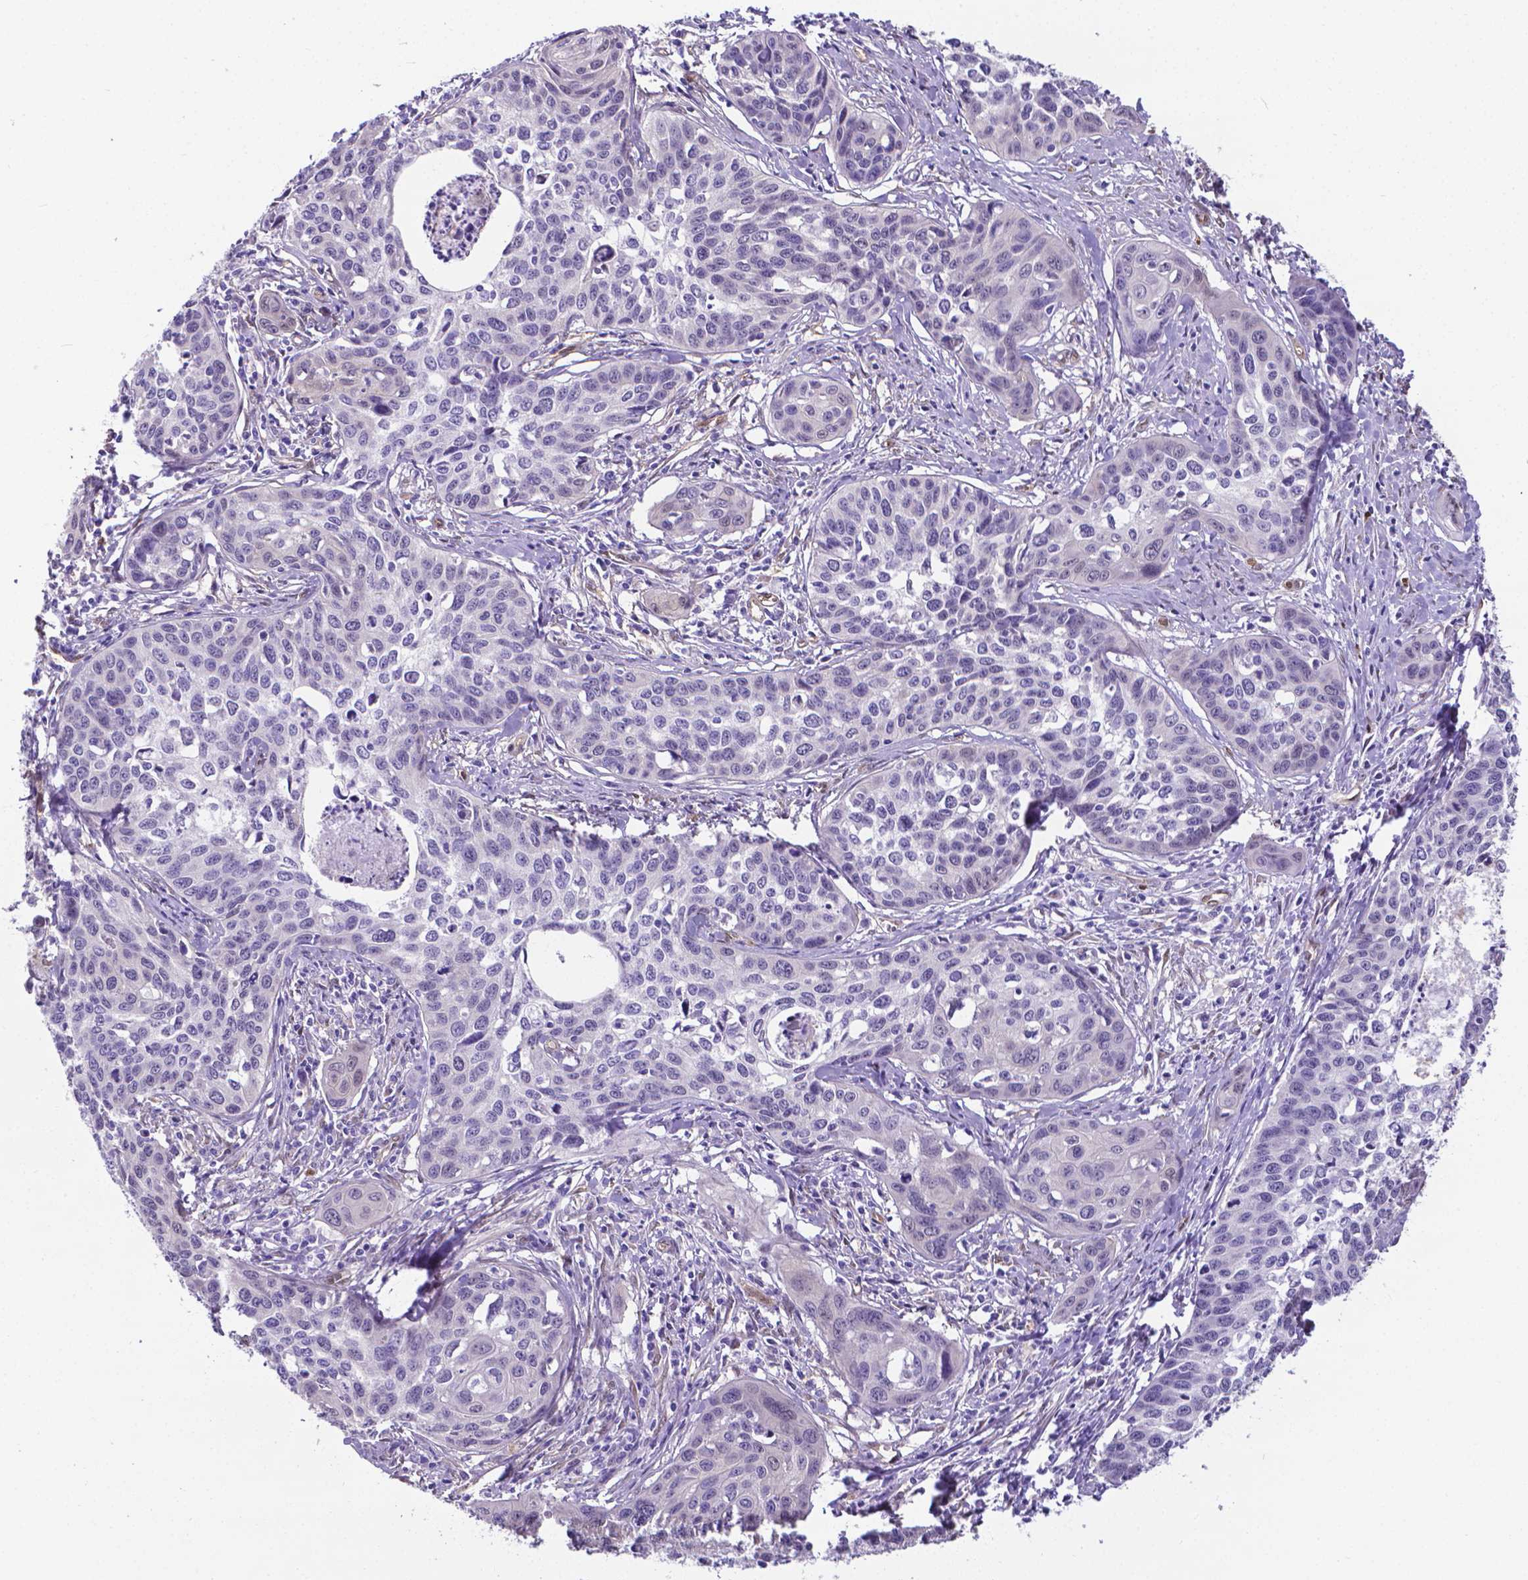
{"staining": {"intensity": "negative", "quantity": "none", "location": "none"}, "tissue": "cervical cancer", "cell_type": "Tumor cells", "image_type": "cancer", "snomed": [{"axis": "morphology", "description": "Squamous cell carcinoma, NOS"}, {"axis": "topography", "description": "Cervix"}], "caption": "Immunohistochemistry (IHC) of cervical cancer shows no expression in tumor cells. Nuclei are stained in blue.", "gene": "CLIC4", "patient": {"sex": "female", "age": 31}}